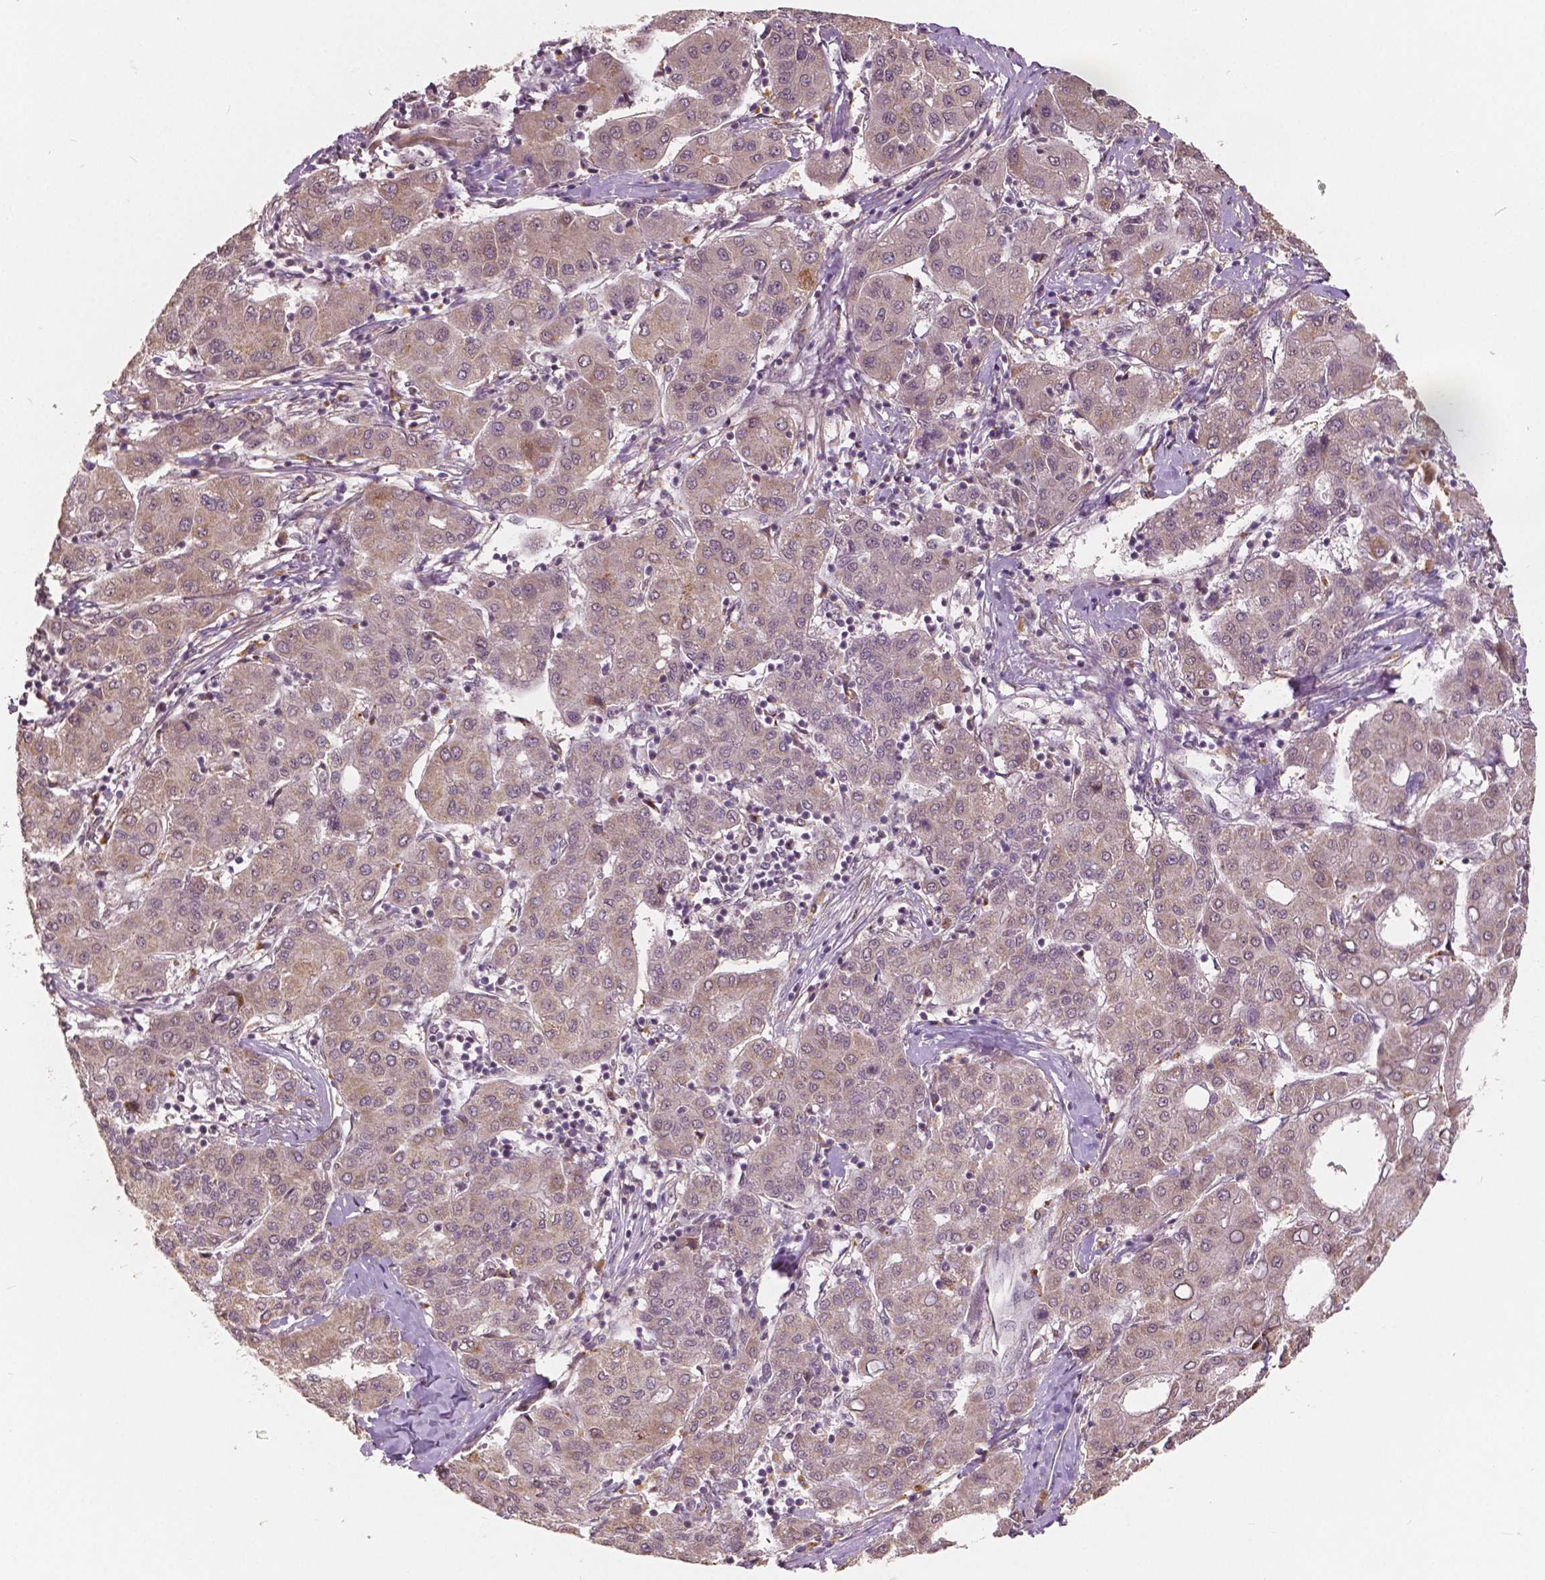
{"staining": {"intensity": "negative", "quantity": "none", "location": "none"}, "tissue": "liver cancer", "cell_type": "Tumor cells", "image_type": "cancer", "snomed": [{"axis": "morphology", "description": "Carcinoma, Hepatocellular, NOS"}, {"axis": "topography", "description": "Liver"}], "caption": "Immunohistochemistry (IHC) image of human hepatocellular carcinoma (liver) stained for a protein (brown), which displays no staining in tumor cells.", "gene": "HMBOX1", "patient": {"sex": "male", "age": 65}}